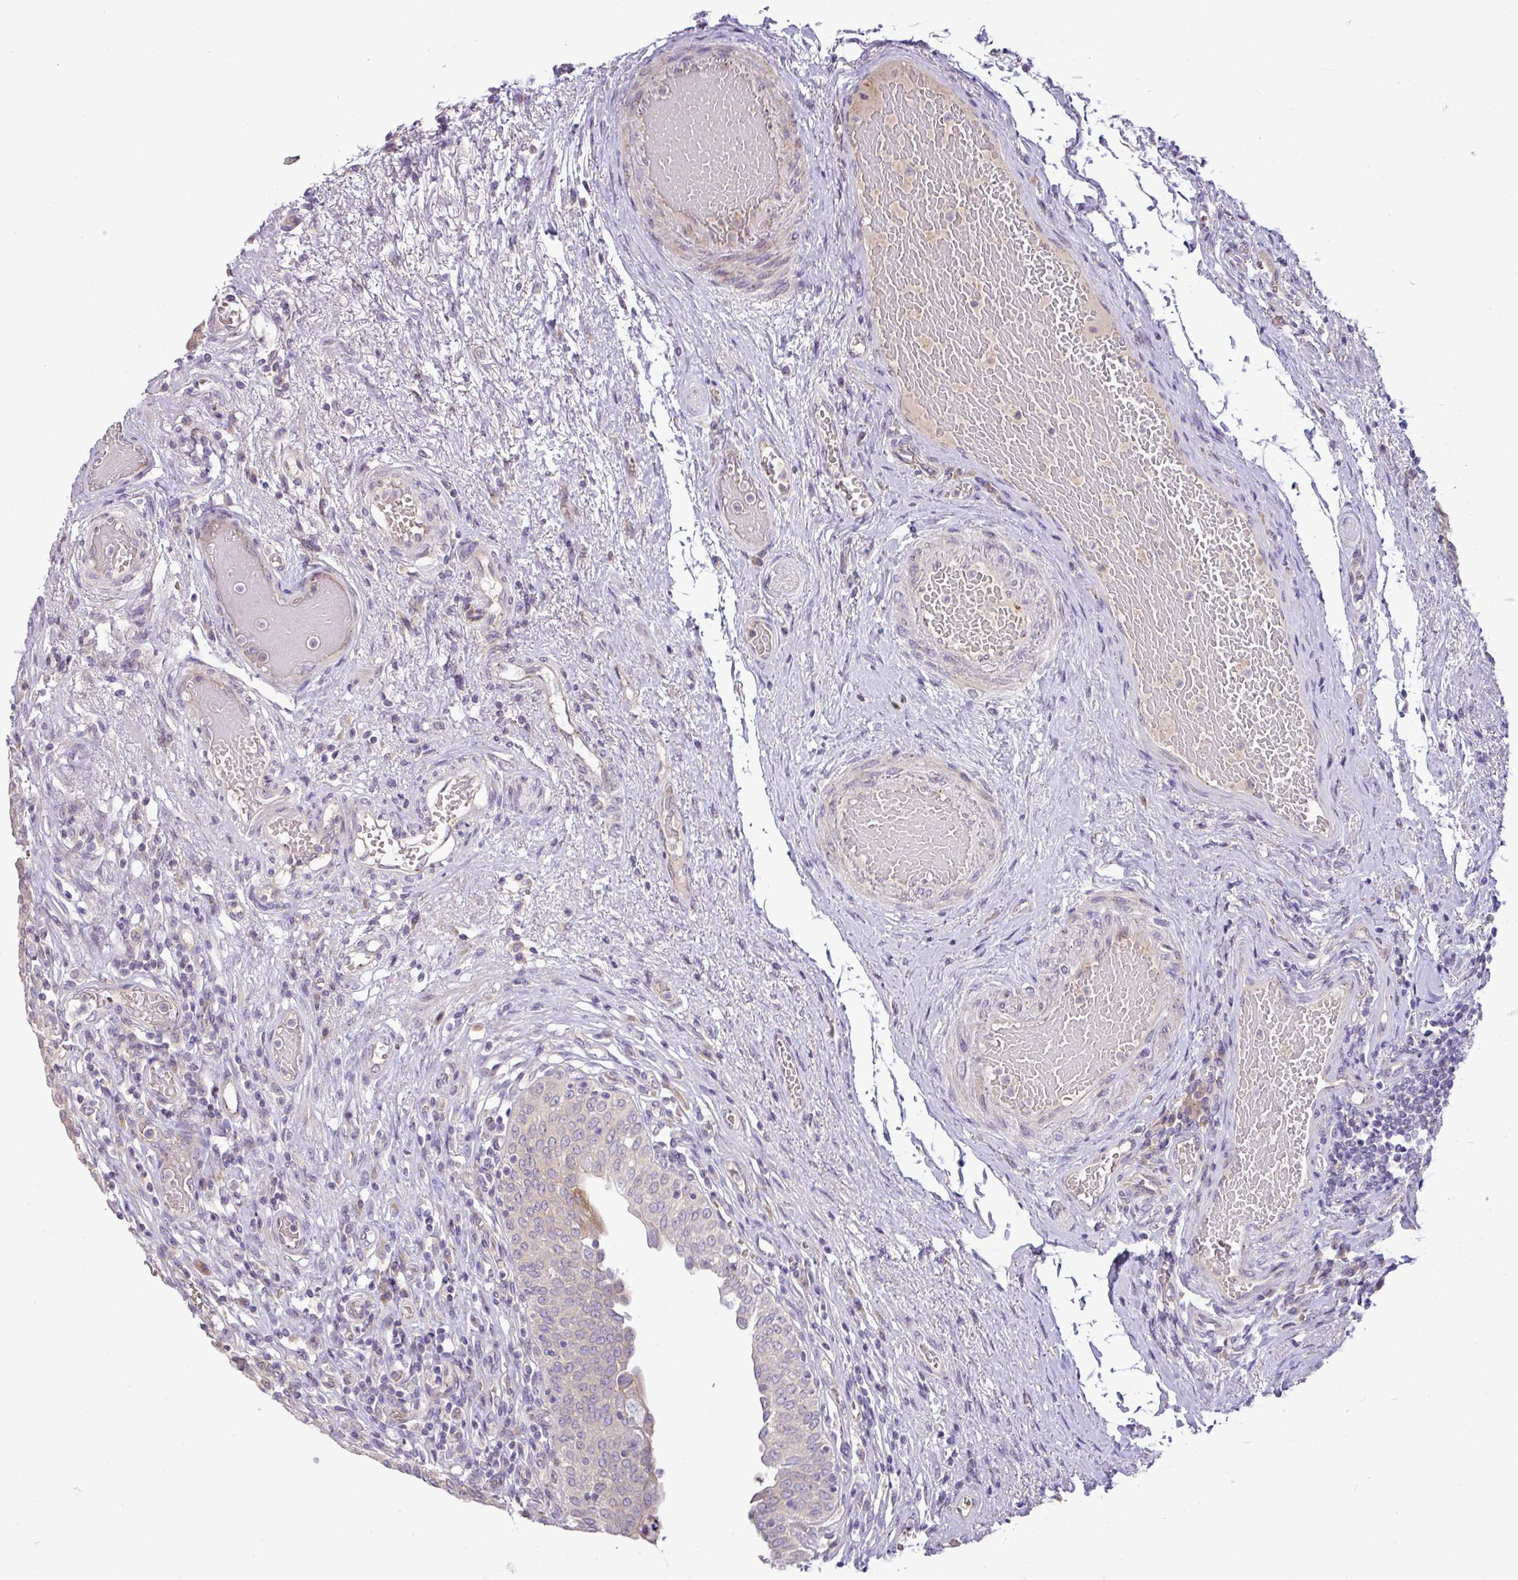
{"staining": {"intensity": "weak", "quantity": "<25%", "location": "cytoplasmic/membranous"}, "tissue": "urinary bladder", "cell_type": "Urothelial cells", "image_type": "normal", "snomed": [{"axis": "morphology", "description": "Normal tissue, NOS"}, {"axis": "topography", "description": "Urinary bladder"}], "caption": "Urothelial cells show no significant protein expression in benign urinary bladder. Brightfield microscopy of immunohistochemistry (IHC) stained with DAB (brown) and hematoxylin (blue), captured at high magnification.", "gene": "PIK3R5", "patient": {"sex": "male", "age": 71}}